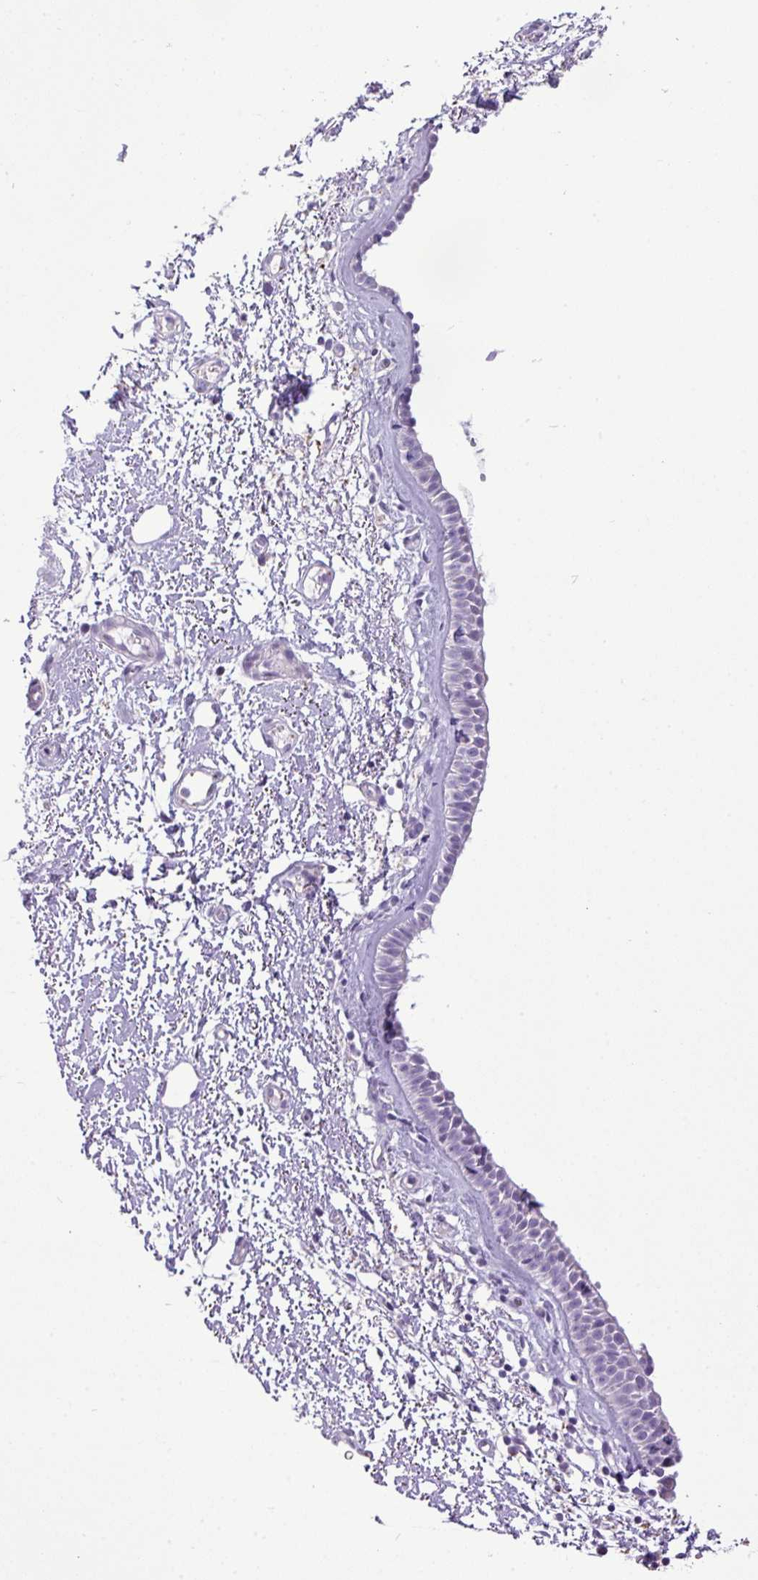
{"staining": {"intensity": "negative", "quantity": "none", "location": "none"}, "tissue": "nasopharynx", "cell_type": "Respiratory epithelial cells", "image_type": "normal", "snomed": [{"axis": "morphology", "description": "Normal tissue, NOS"}, {"axis": "topography", "description": "Cartilage tissue"}, {"axis": "topography", "description": "Nasopharynx"}], "caption": "A histopathology image of nasopharynx stained for a protein exhibits no brown staining in respiratory epithelial cells. (Stains: DAB (3,3'-diaminobenzidine) immunohistochemistry (IHC) with hematoxylin counter stain, Microscopy: brightfield microscopy at high magnification).", "gene": "FAM43A", "patient": {"sex": "male", "age": 56}}